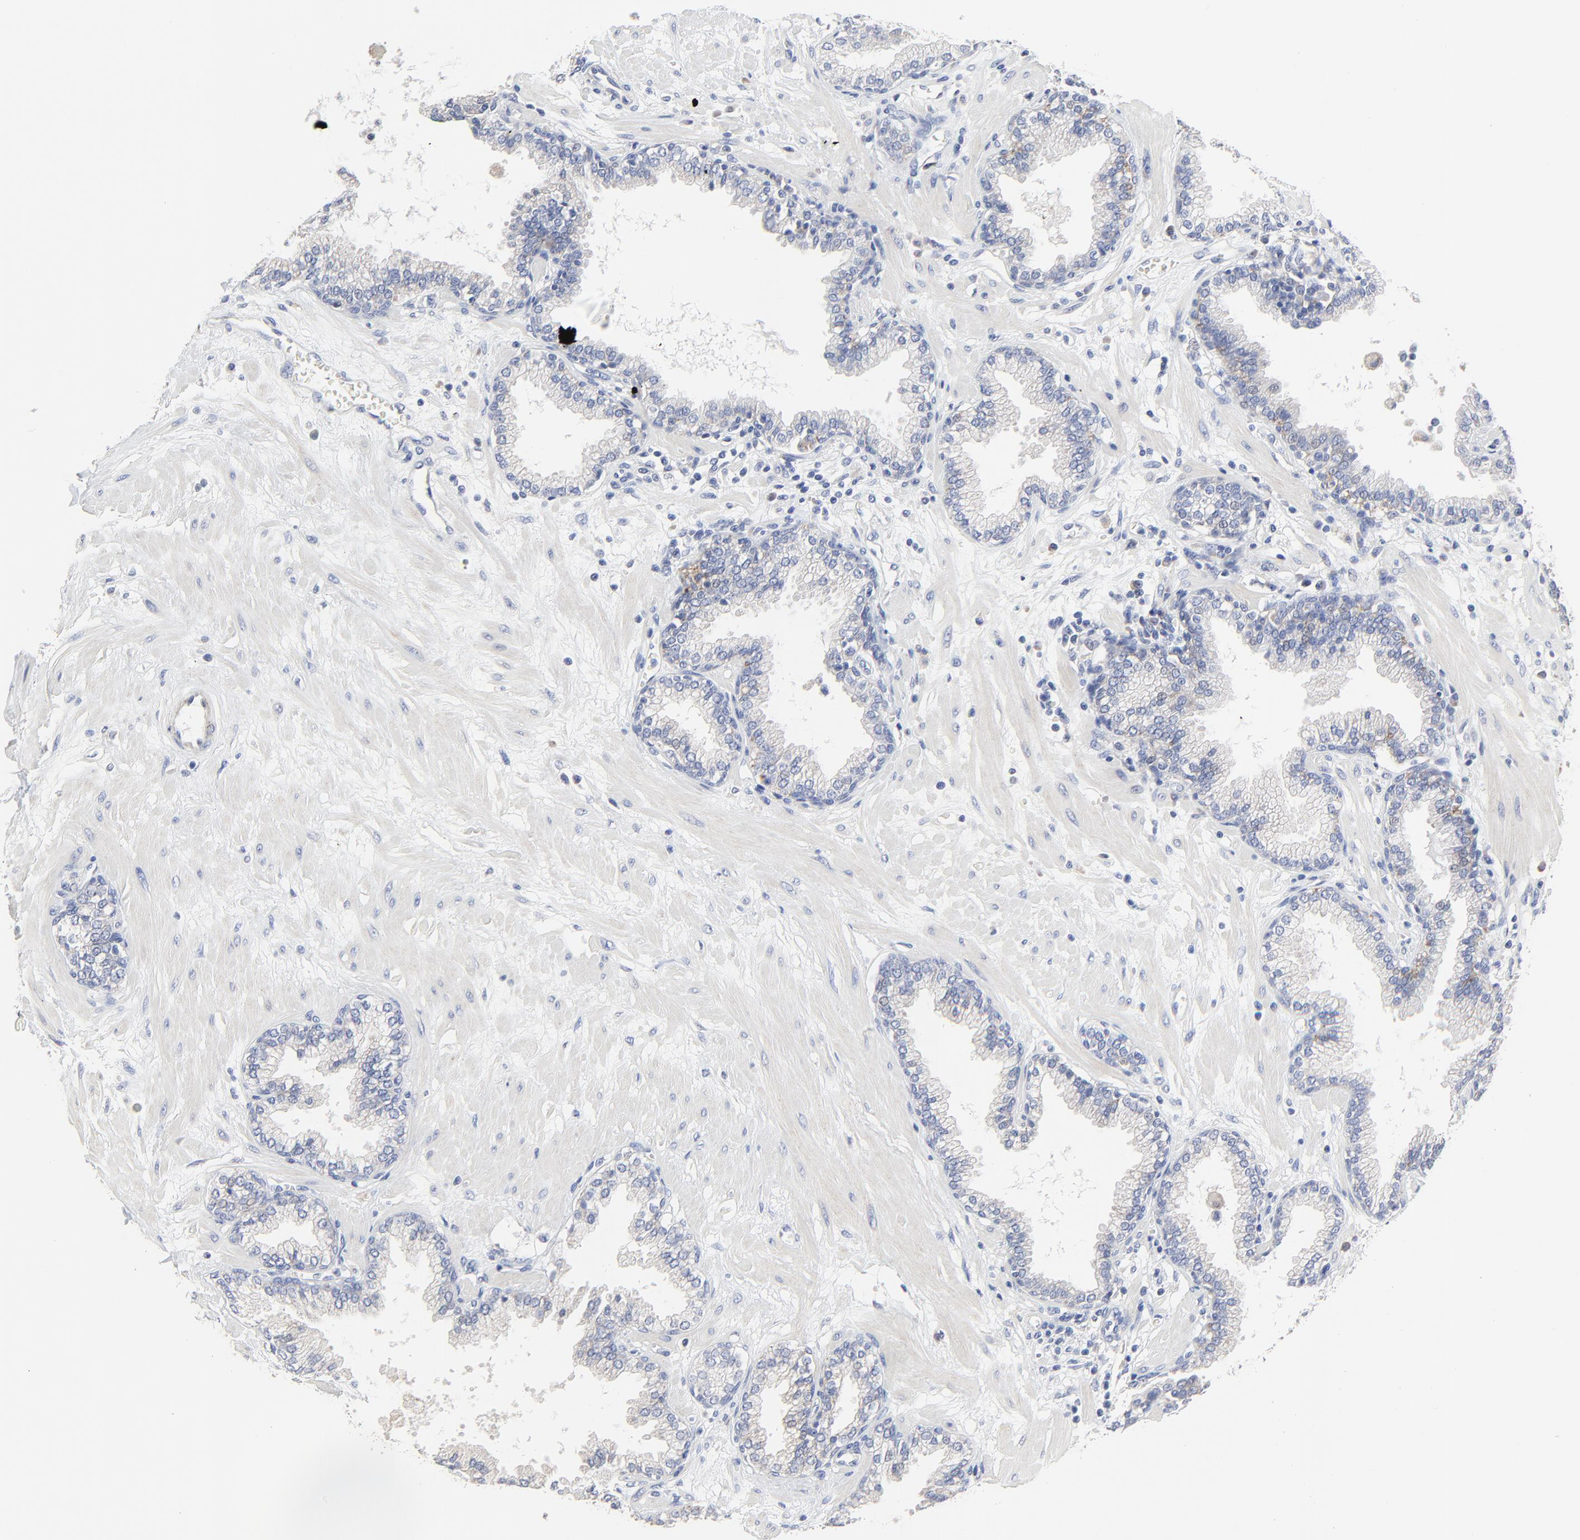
{"staining": {"intensity": "negative", "quantity": "none", "location": "none"}, "tissue": "prostate", "cell_type": "Glandular cells", "image_type": "normal", "snomed": [{"axis": "morphology", "description": "Normal tissue, NOS"}, {"axis": "topography", "description": "Prostate"}], "caption": "Prostate stained for a protein using immunohistochemistry (IHC) shows no positivity glandular cells.", "gene": "DHRSX", "patient": {"sex": "male", "age": 64}}